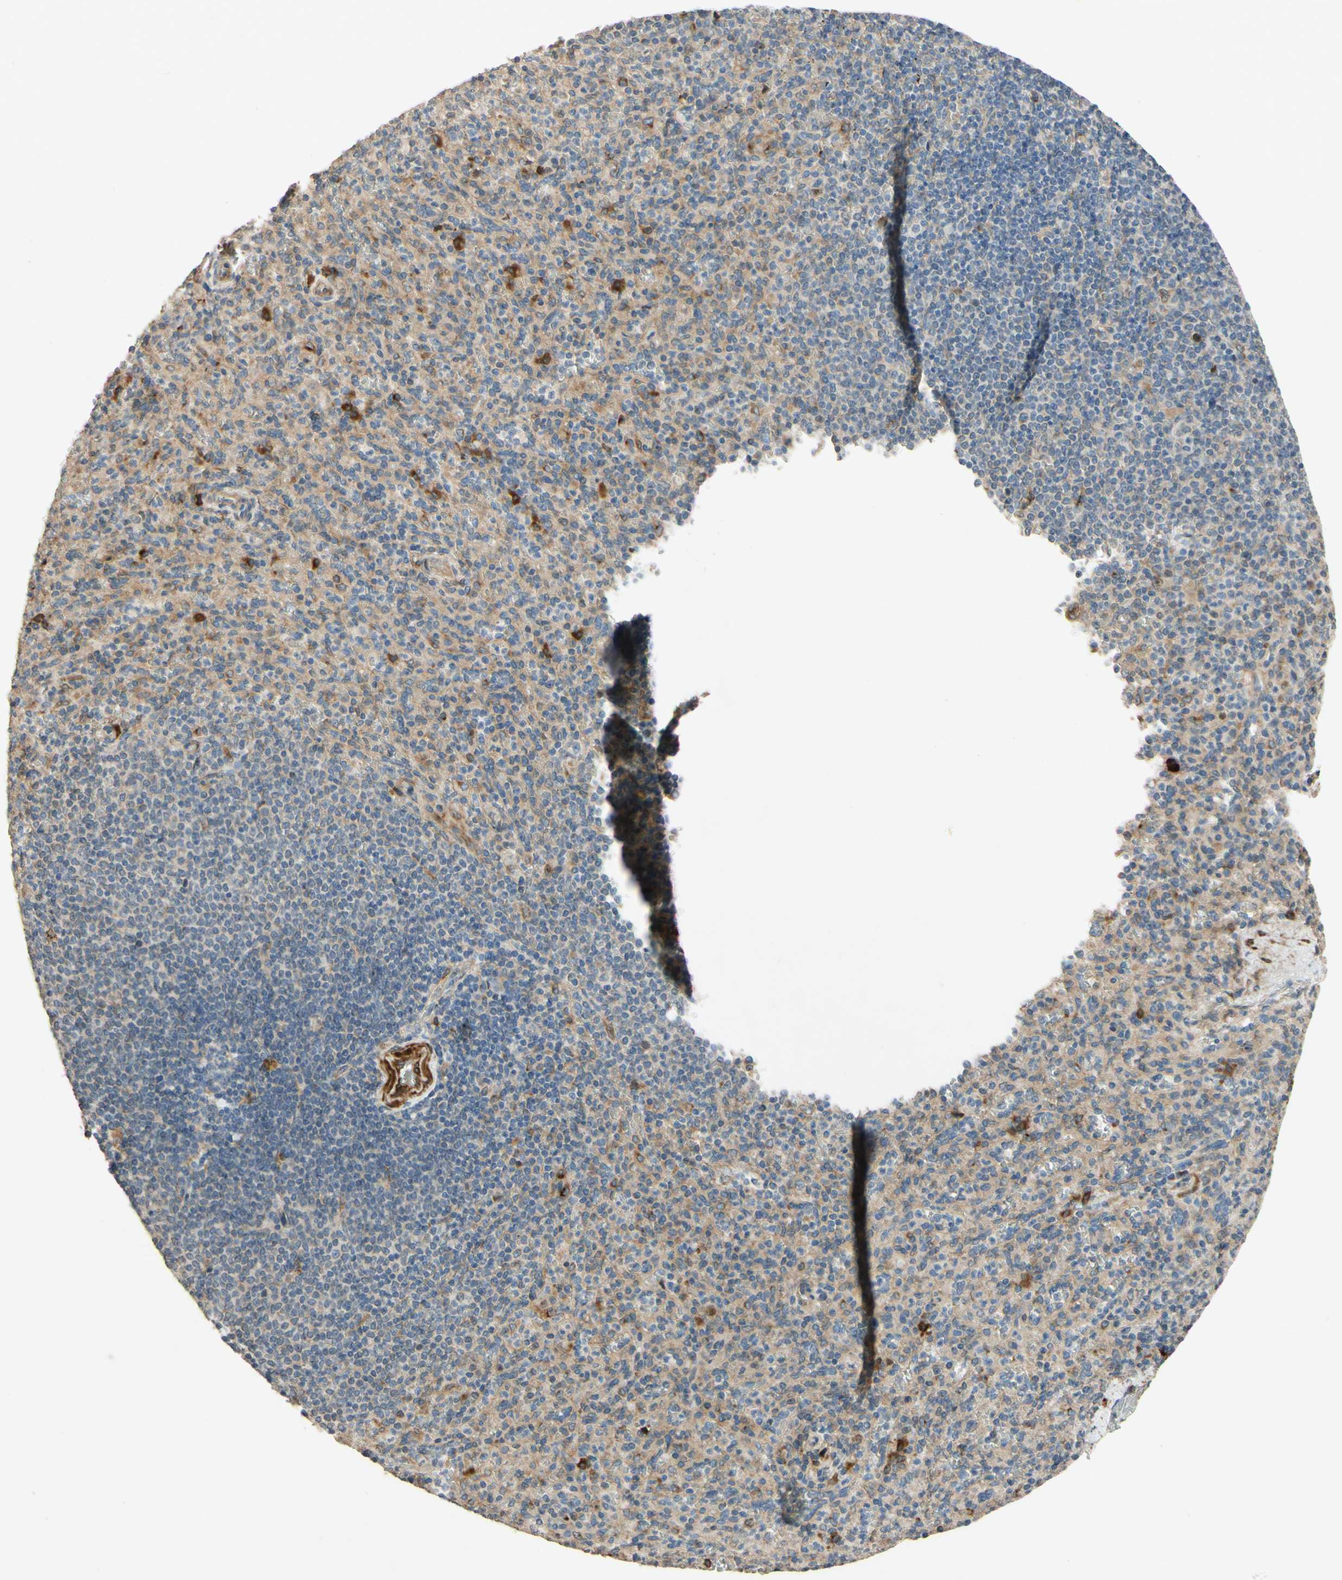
{"staining": {"intensity": "strong", "quantity": "<25%", "location": "cytoplasmic/membranous"}, "tissue": "spleen", "cell_type": "Cells in red pulp", "image_type": "normal", "snomed": [{"axis": "morphology", "description": "Normal tissue, NOS"}, {"axis": "topography", "description": "Spleen"}], "caption": "Cells in red pulp display medium levels of strong cytoplasmic/membranous positivity in about <25% of cells in benign spleen.", "gene": "PTPRU", "patient": {"sex": "male", "age": 36}}